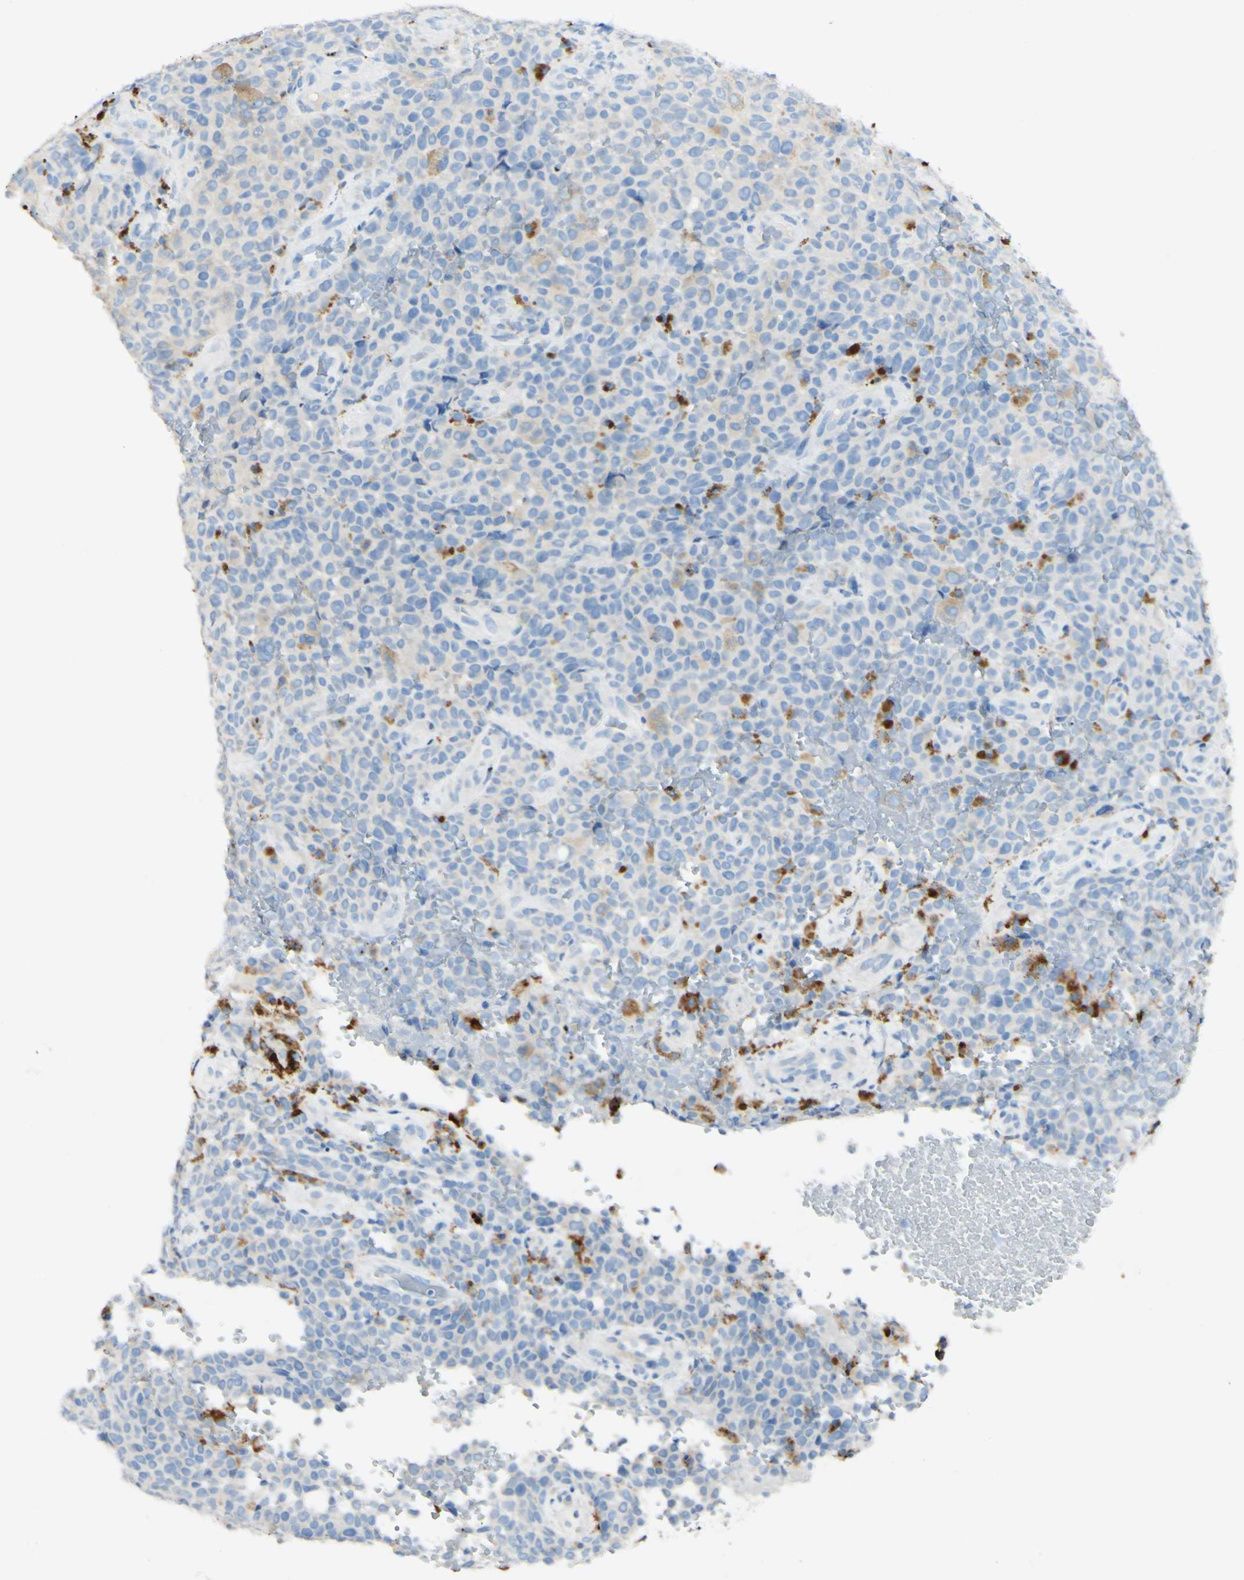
{"staining": {"intensity": "moderate", "quantity": "<25%", "location": "cytoplasmic/membranous"}, "tissue": "melanoma", "cell_type": "Tumor cells", "image_type": "cancer", "snomed": [{"axis": "morphology", "description": "Malignant melanoma, NOS"}, {"axis": "topography", "description": "Skin"}], "caption": "Brown immunohistochemical staining in human melanoma demonstrates moderate cytoplasmic/membranous positivity in about <25% of tumor cells.", "gene": "FGF4", "patient": {"sex": "female", "age": 82}}